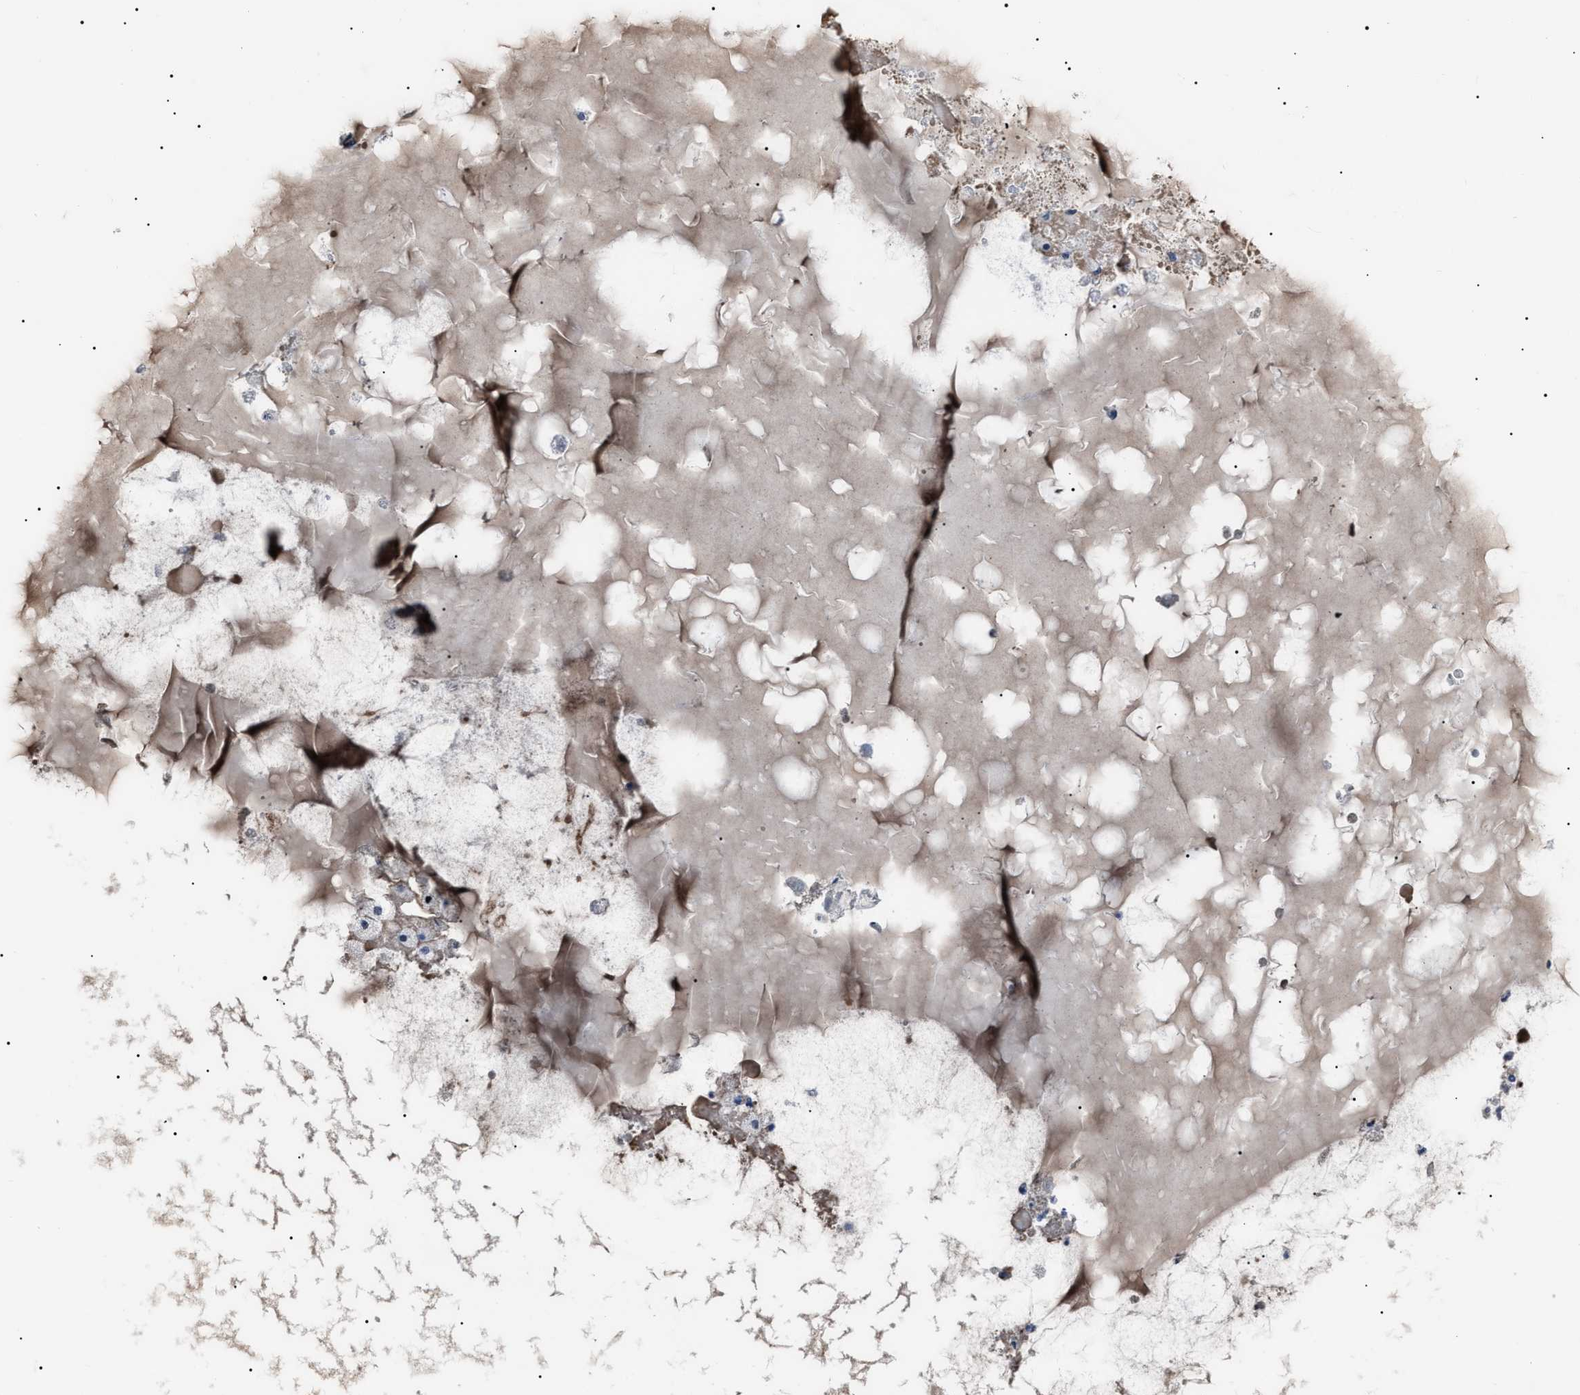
{"staining": {"intensity": "negative", "quantity": "none", "location": "none"}, "tissue": "ovarian cancer", "cell_type": "Tumor cells", "image_type": "cancer", "snomed": [{"axis": "morphology", "description": "Cystadenocarcinoma, mucinous, NOS"}, {"axis": "topography", "description": "Ovary"}], "caption": "Immunohistochemistry histopathology image of neoplastic tissue: human ovarian cancer stained with DAB (3,3'-diaminobenzidine) displays no significant protein positivity in tumor cells.", "gene": "IFT81", "patient": {"sex": "female", "age": 80}}